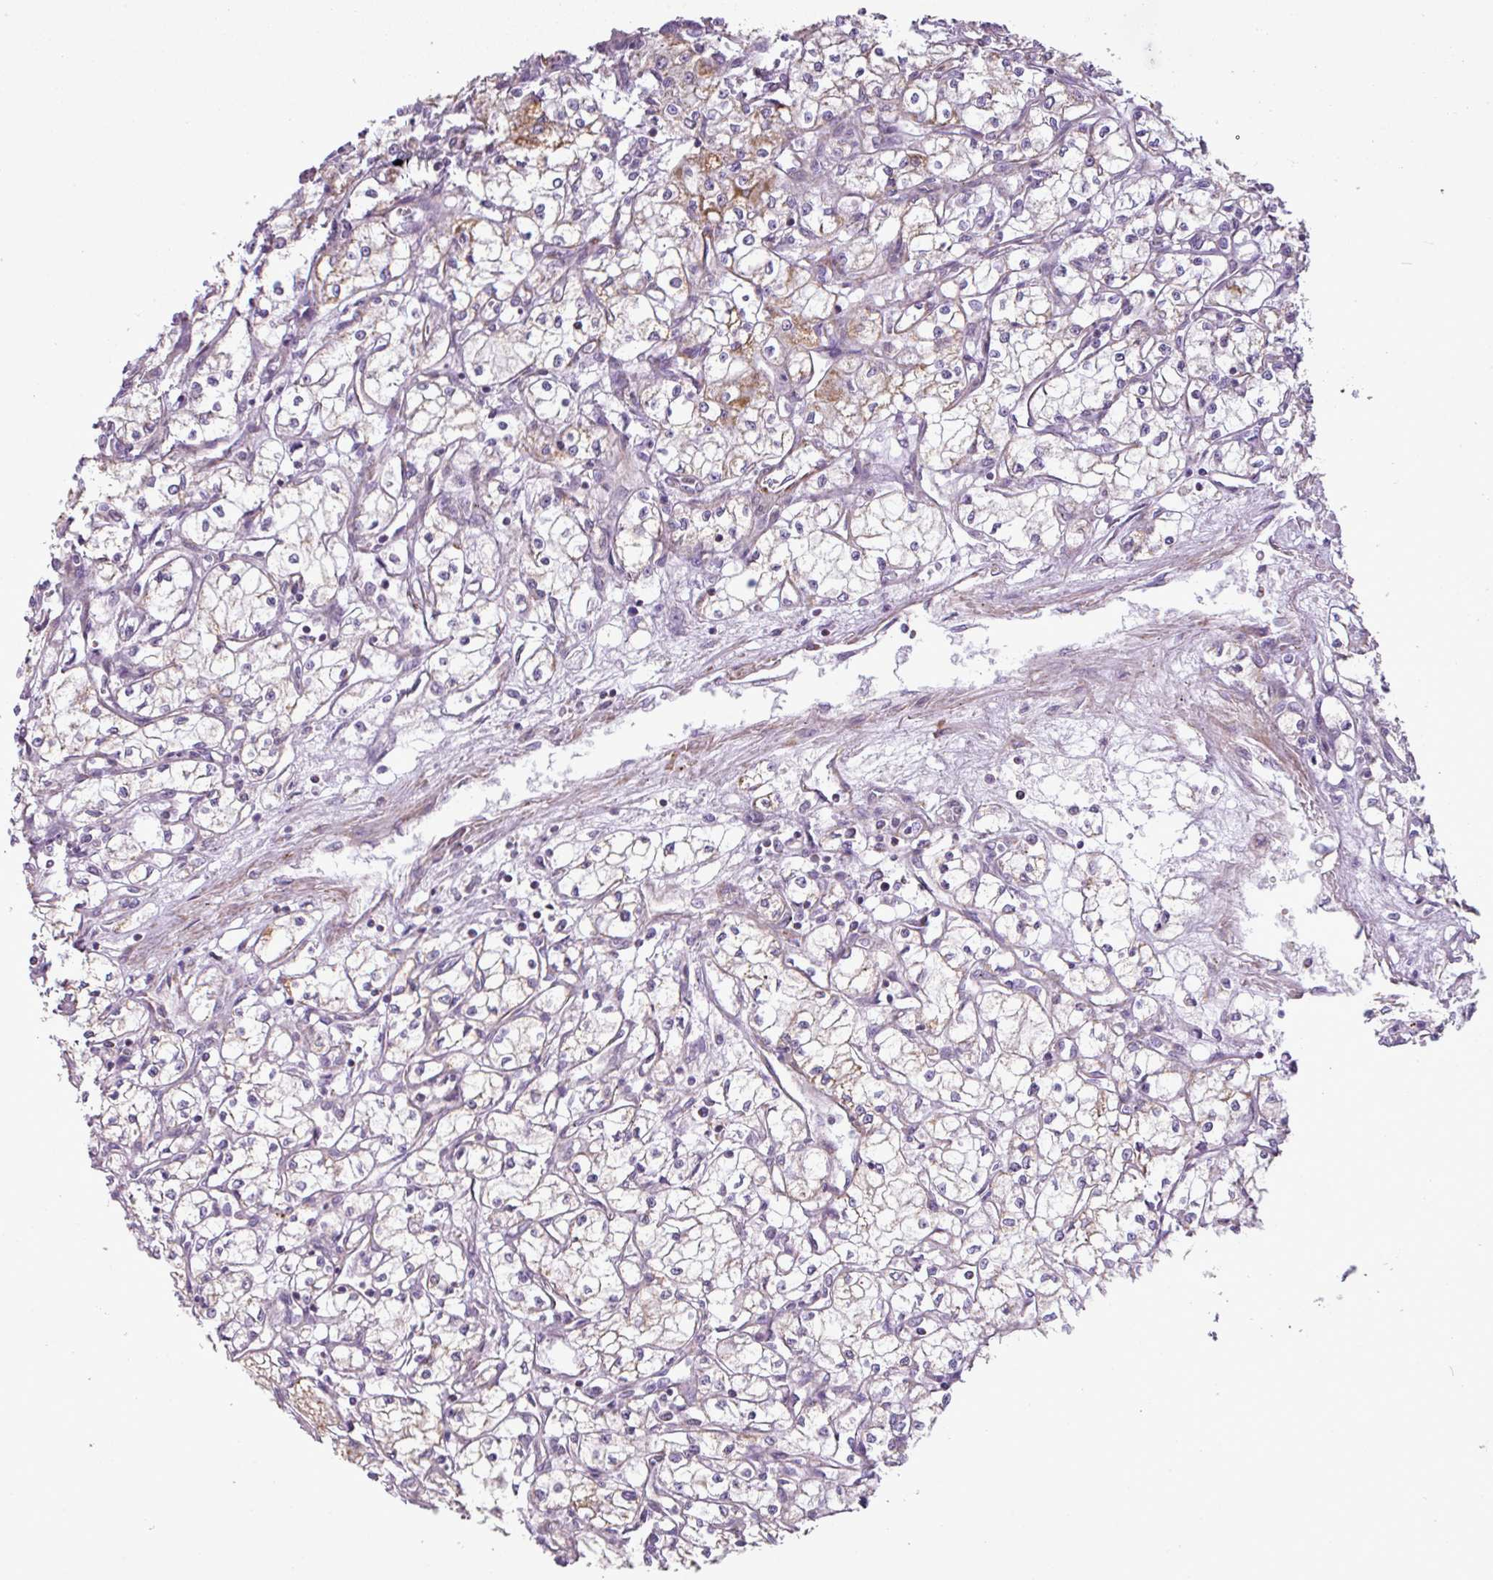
{"staining": {"intensity": "moderate", "quantity": "<25%", "location": "cytoplasmic/membranous"}, "tissue": "renal cancer", "cell_type": "Tumor cells", "image_type": "cancer", "snomed": [{"axis": "morphology", "description": "Adenocarcinoma, NOS"}, {"axis": "topography", "description": "Kidney"}], "caption": "Immunohistochemistry (IHC) of human renal cancer (adenocarcinoma) reveals low levels of moderate cytoplasmic/membranous expression in about <25% of tumor cells.", "gene": "BTN2A2", "patient": {"sex": "male", "age": 59}}